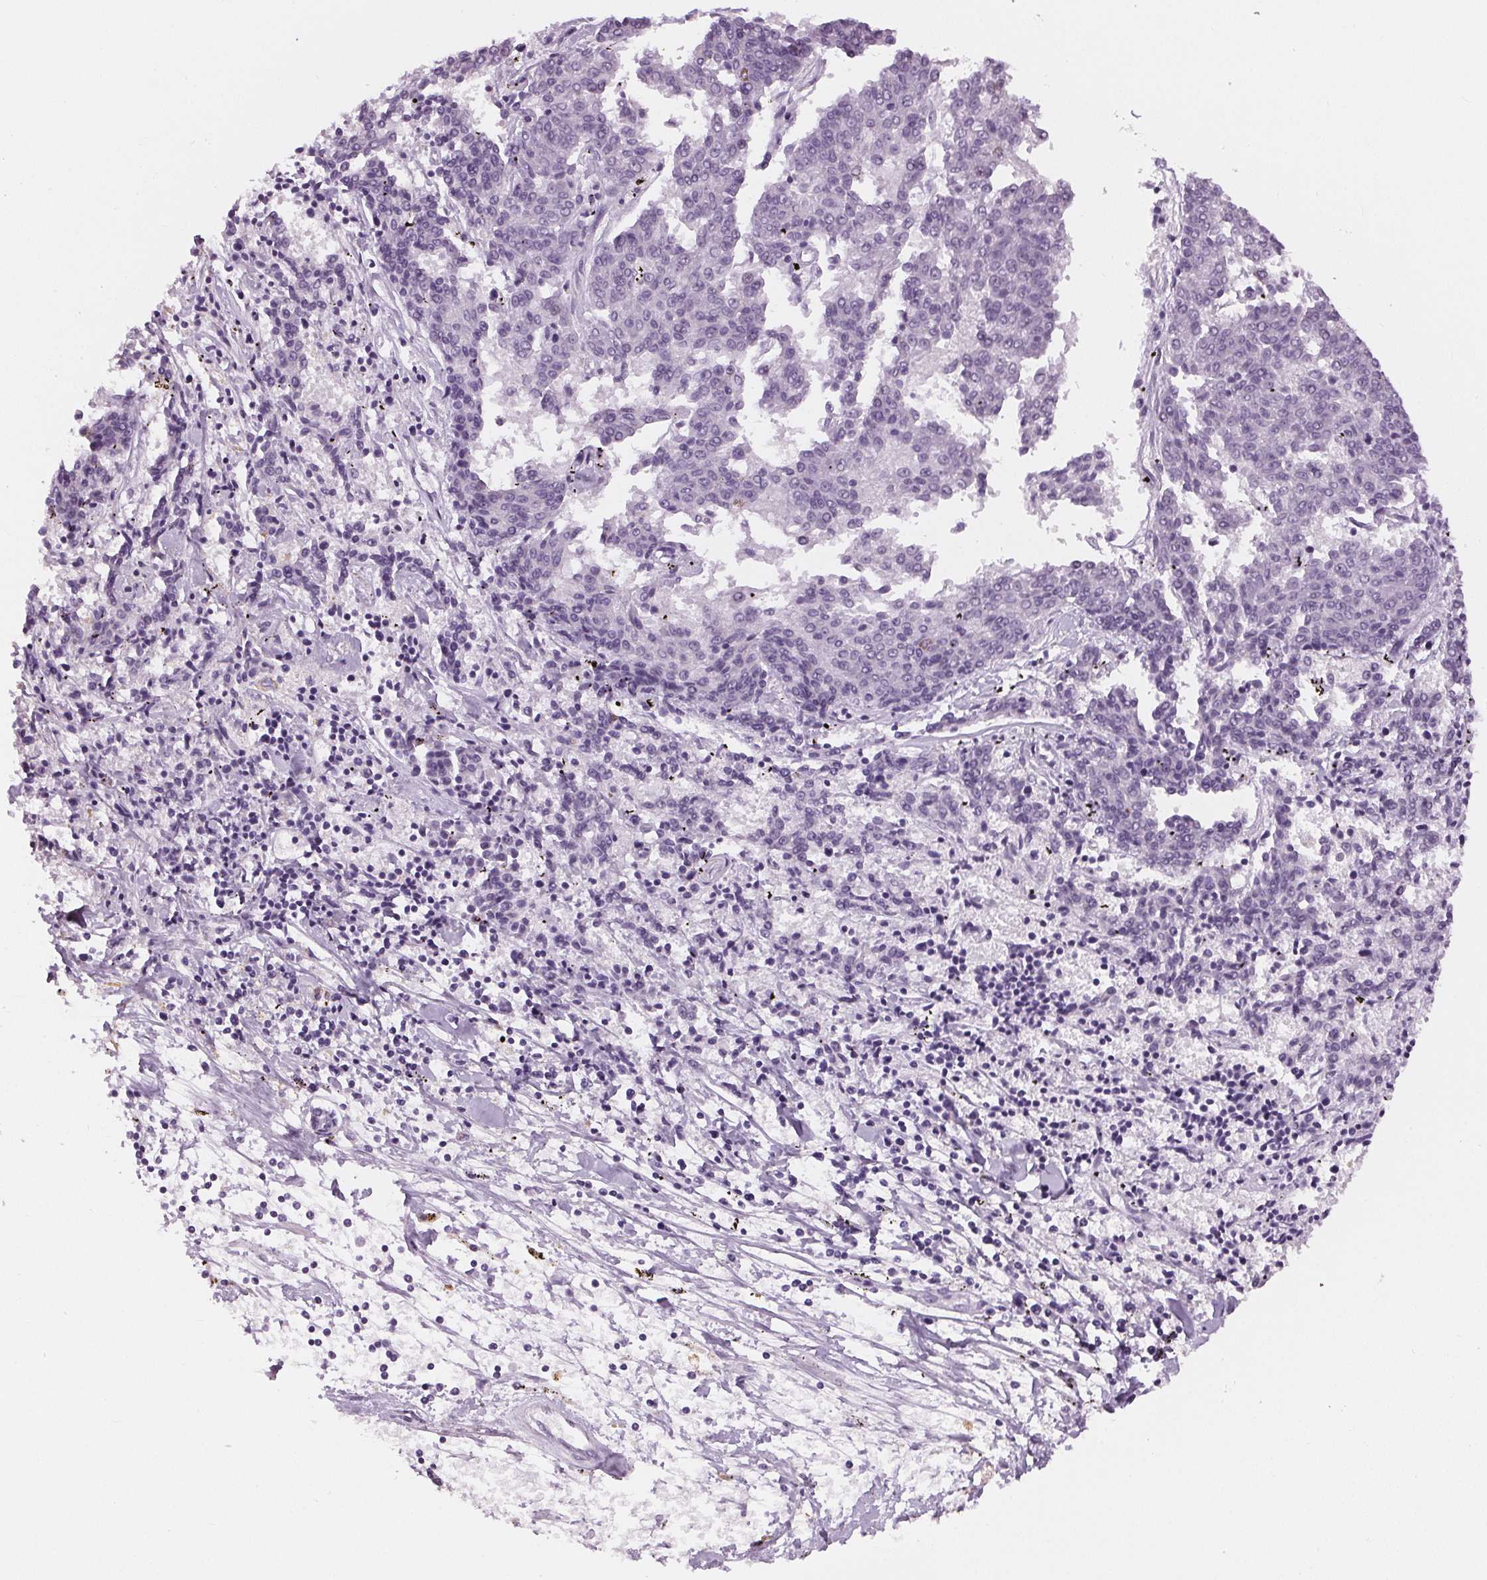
{"staining": {"intensity": "negative", "quantity": "none", "location": "none"}, "tissue": "melanoma", "cell_type": "Tumor cells", "image_type": "cancer", "snomed": [{"axis": "morphology", "description": "Malignant melanoma, NOS"}, {"axis": "topography", "description": "Skin"}], "caption": "The histopathology image shows no significant expression in tumor cells of melanoma.", "gene": "MISP", "patient": {"sex": "female", "age": 72}}